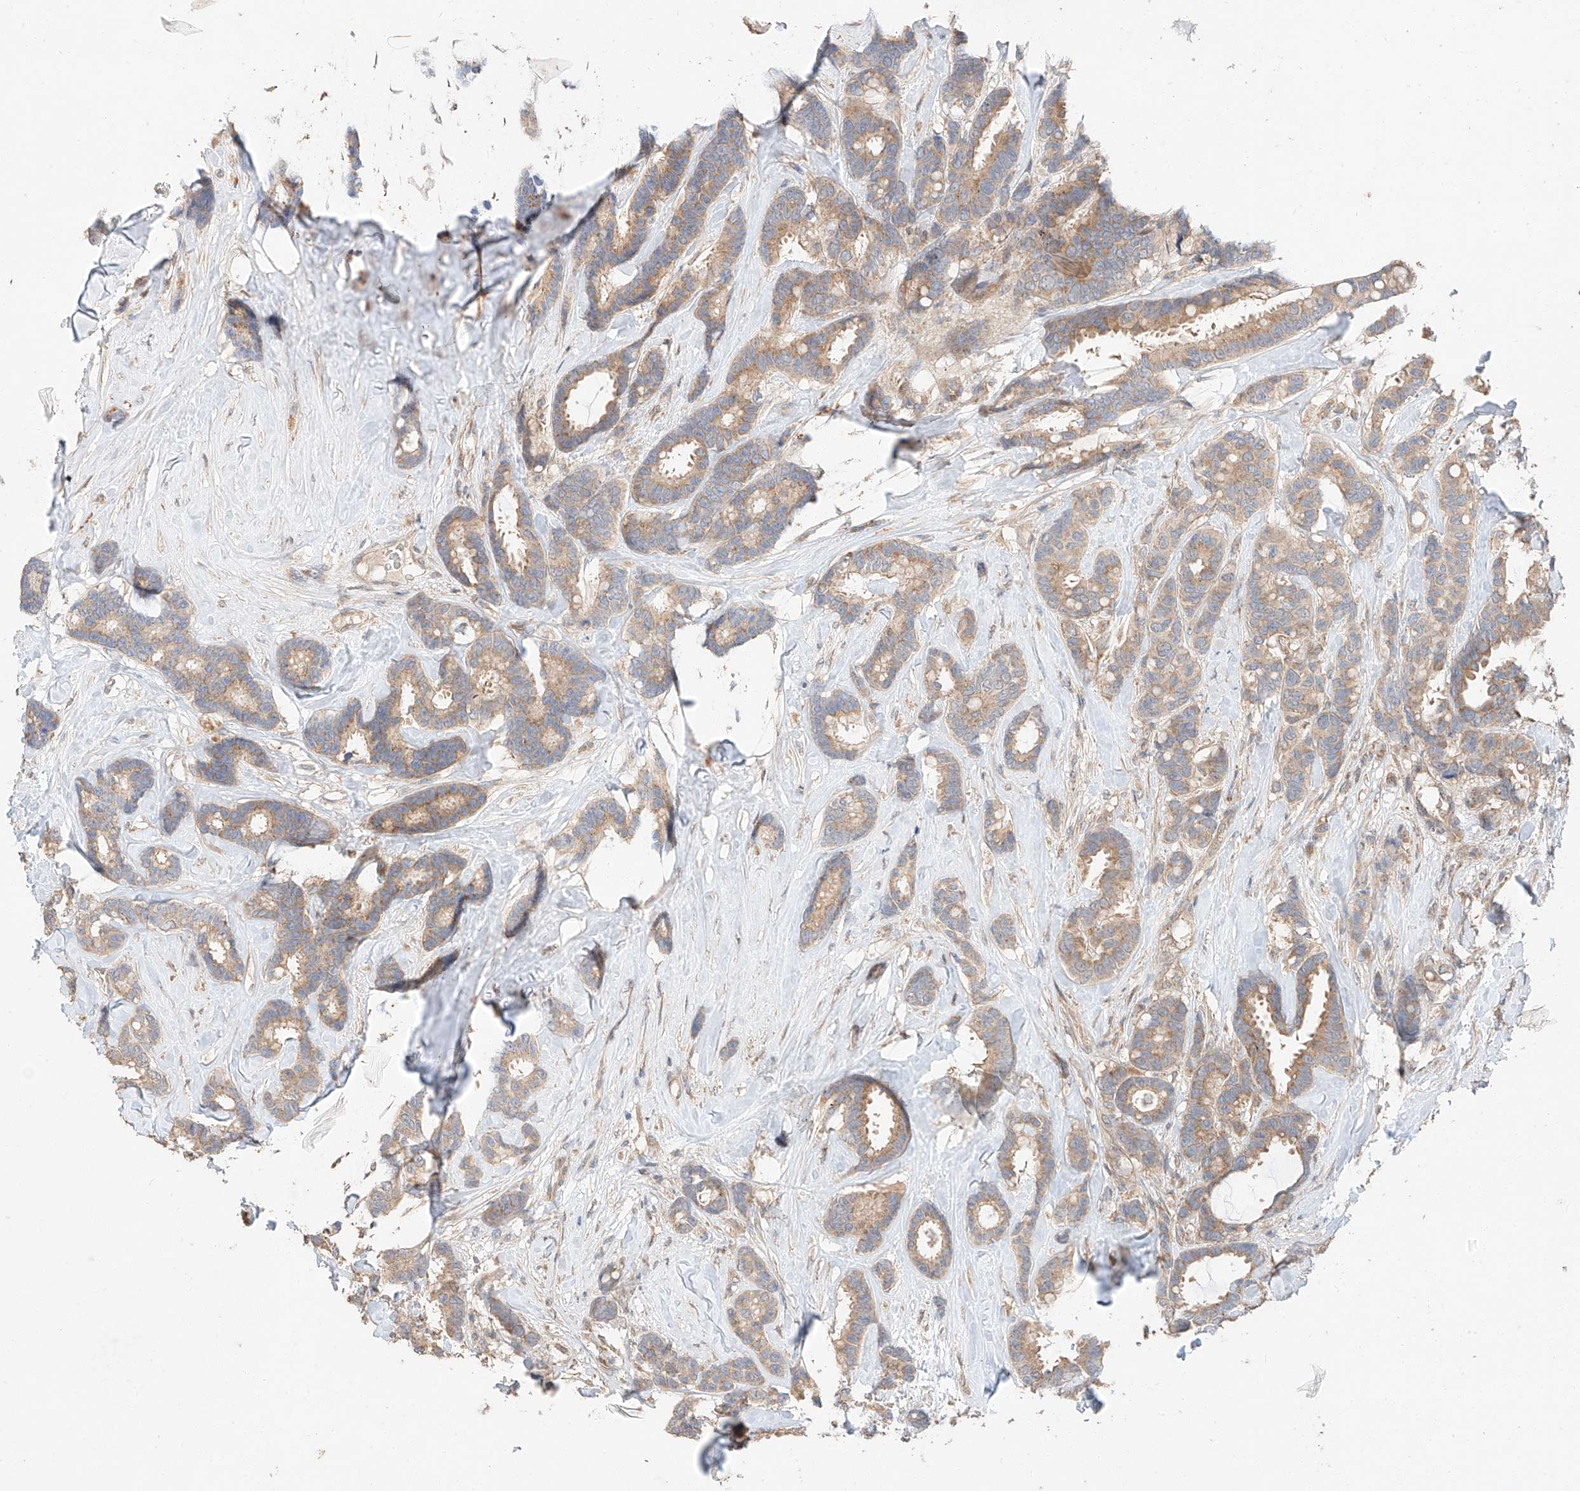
{"staining": {"intensity": "moderate", "quantity": ">75%", "location": "cytoplasmic/membranous"}, "tissue": "breast cancer", "cell_type": "Tumor cells", "image_type": "cancer", "snomed": [{"axis": "morphology", "description": "Duct carcinoma"}, {"axis": "topography", "description": "Breast"}], "caption": "Intraductal carcinoma (breast) stained for a protein (brown) reveals moderate cytoplasmic/membranous positive staining in about >75% of tumor cells.", "gene": "XPNPEP1", "patient": {"sex": "female", "age": 87}}